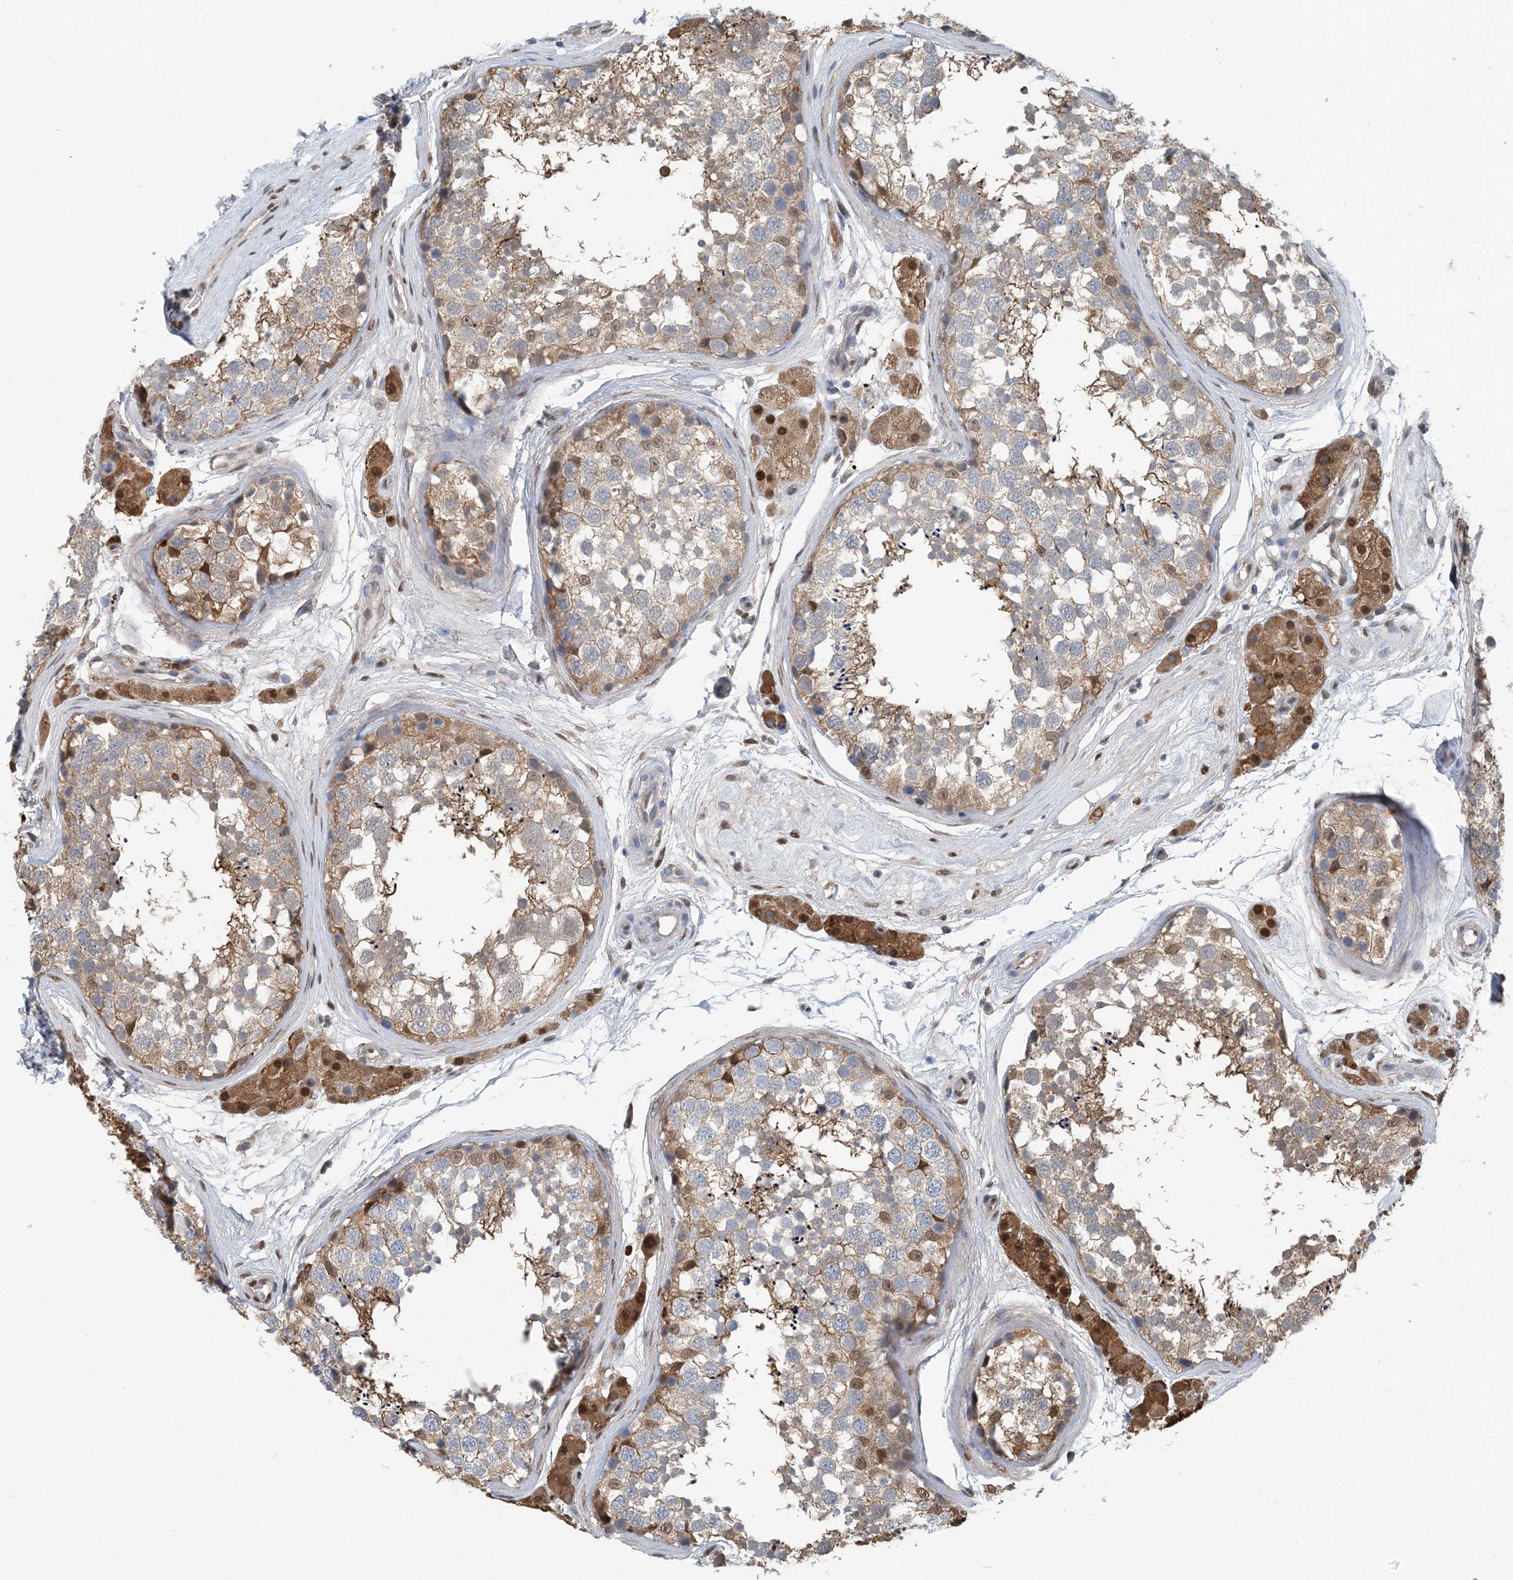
{"staining": {"intensity": "moderate", "quantity": "25%-75%", "location": "cytoplasmic/membranous,nuclear"}, "tissue": "testis", "cell_type": "Cells in seminiferous ducts", "image_type": "normal", "snomed": [{"axis": "morphology", "description": "Normal tissue, NOS"}, {"axis": "topography", "description": "Testis"}], "caption": "Protein expression analysis of unremarkable testis displays moderate cytoplasmic/membranous,nuclear positivity in approximately 25%-75% of cells in seminiferous ducts.", "gene": "HIKESHI", "patient": {"sex": "male", "age": 56}}